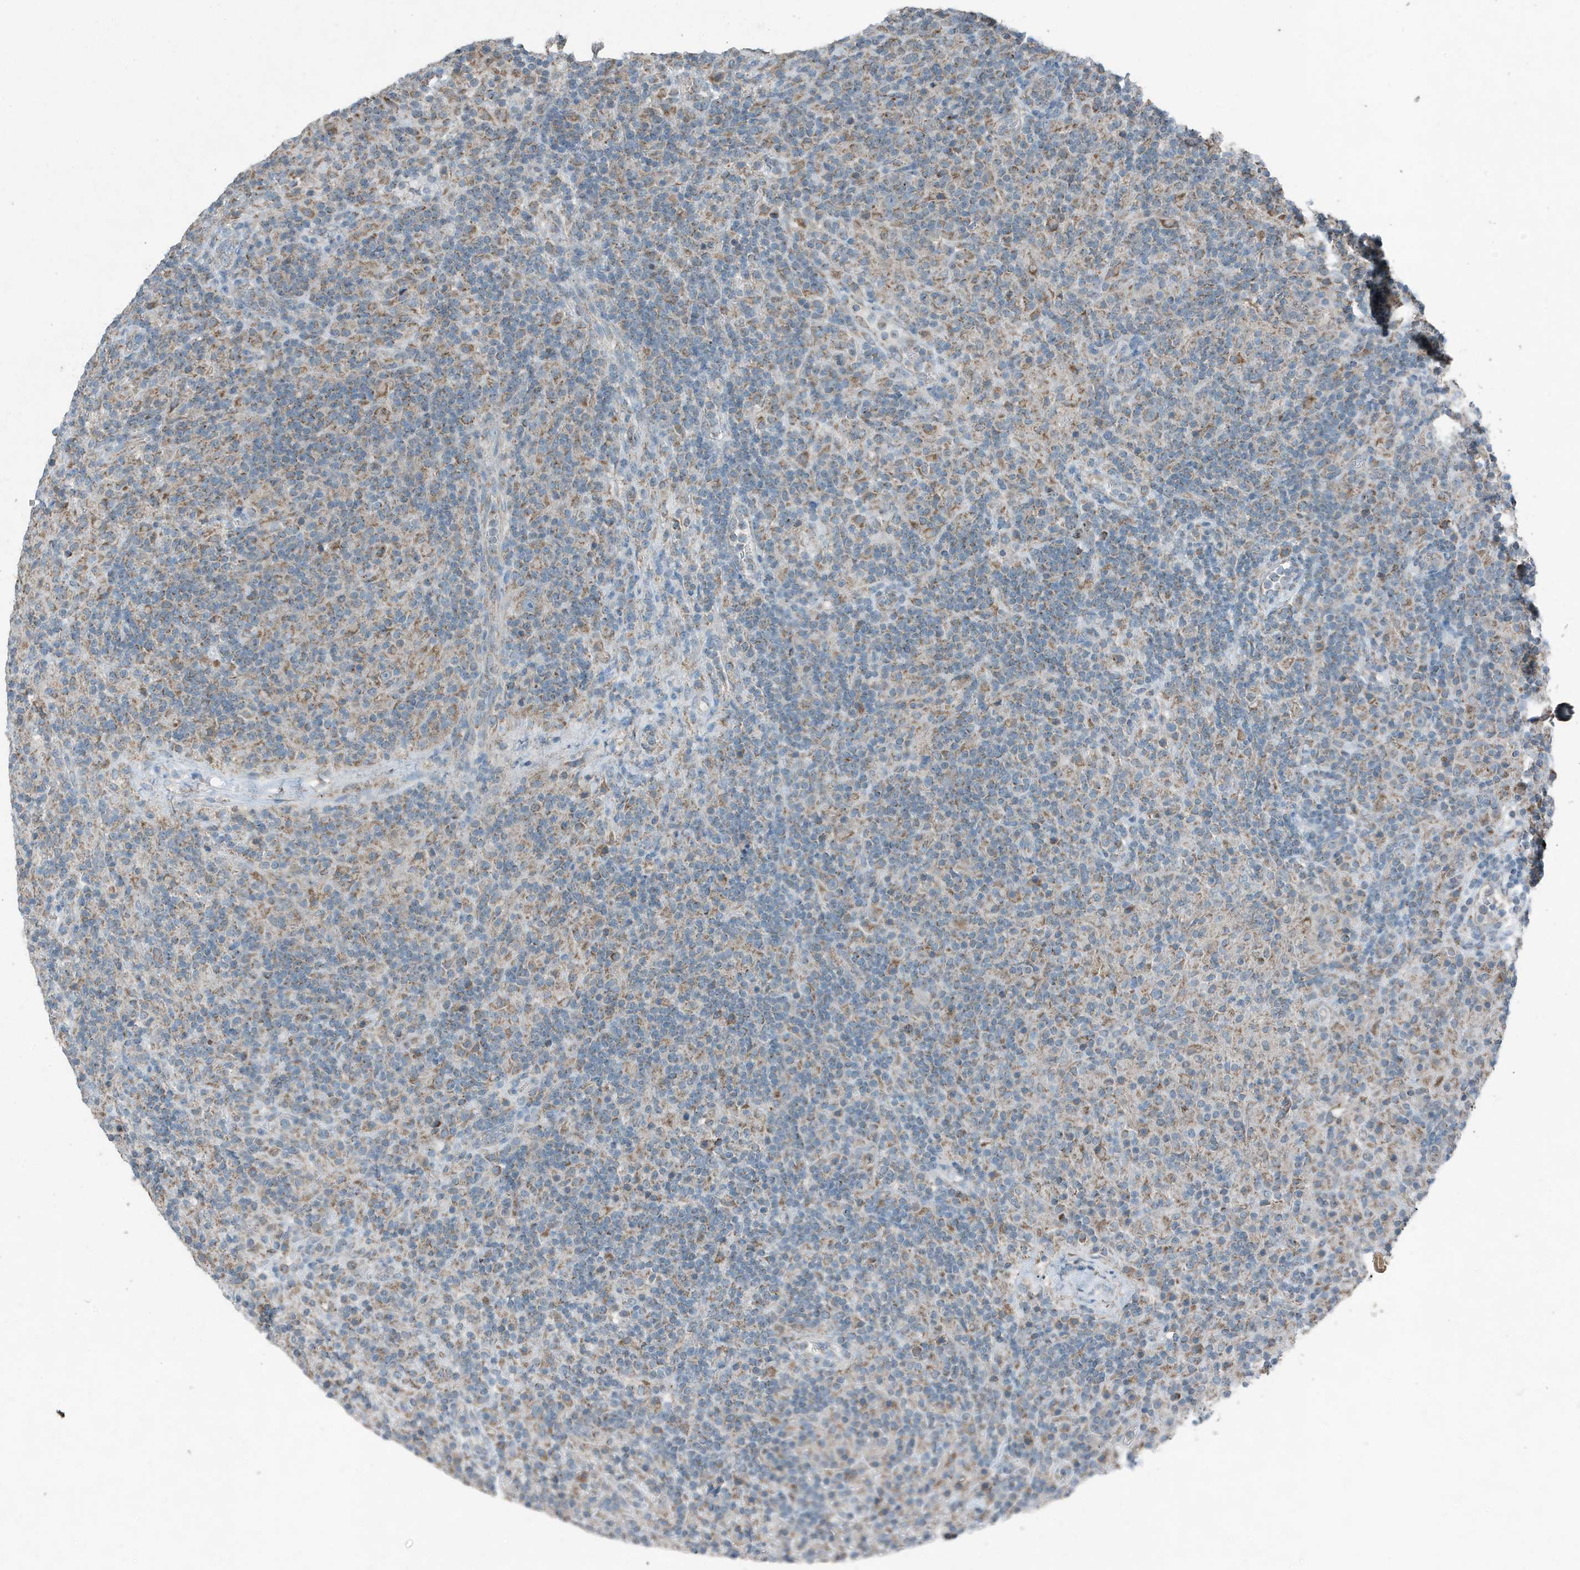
{"staining": {"intensity": "weak", "quantity": "25%-75%", "location": "cytoplasmic/membranous"}, "tissue": "lymphoma", "cell_type": "Tumor cells", "image_type": "cancer", "snomed": [{"axis": "morphology", "description": "Hodgkin's disease, NOS"}, {"axis": "topography", "description": "Lymph node"}], "caption": "Immunohistochemical staining of human Hodgkin's disease exhibits weak cytoplasmic/membranous protein expression in about 25%-75% of tumor cells. The protein of interest is shown in brown color, while the nuclei are stained blue.", "gene": "MT-CYB", "patient": {"sex": "male", "age": 70}}